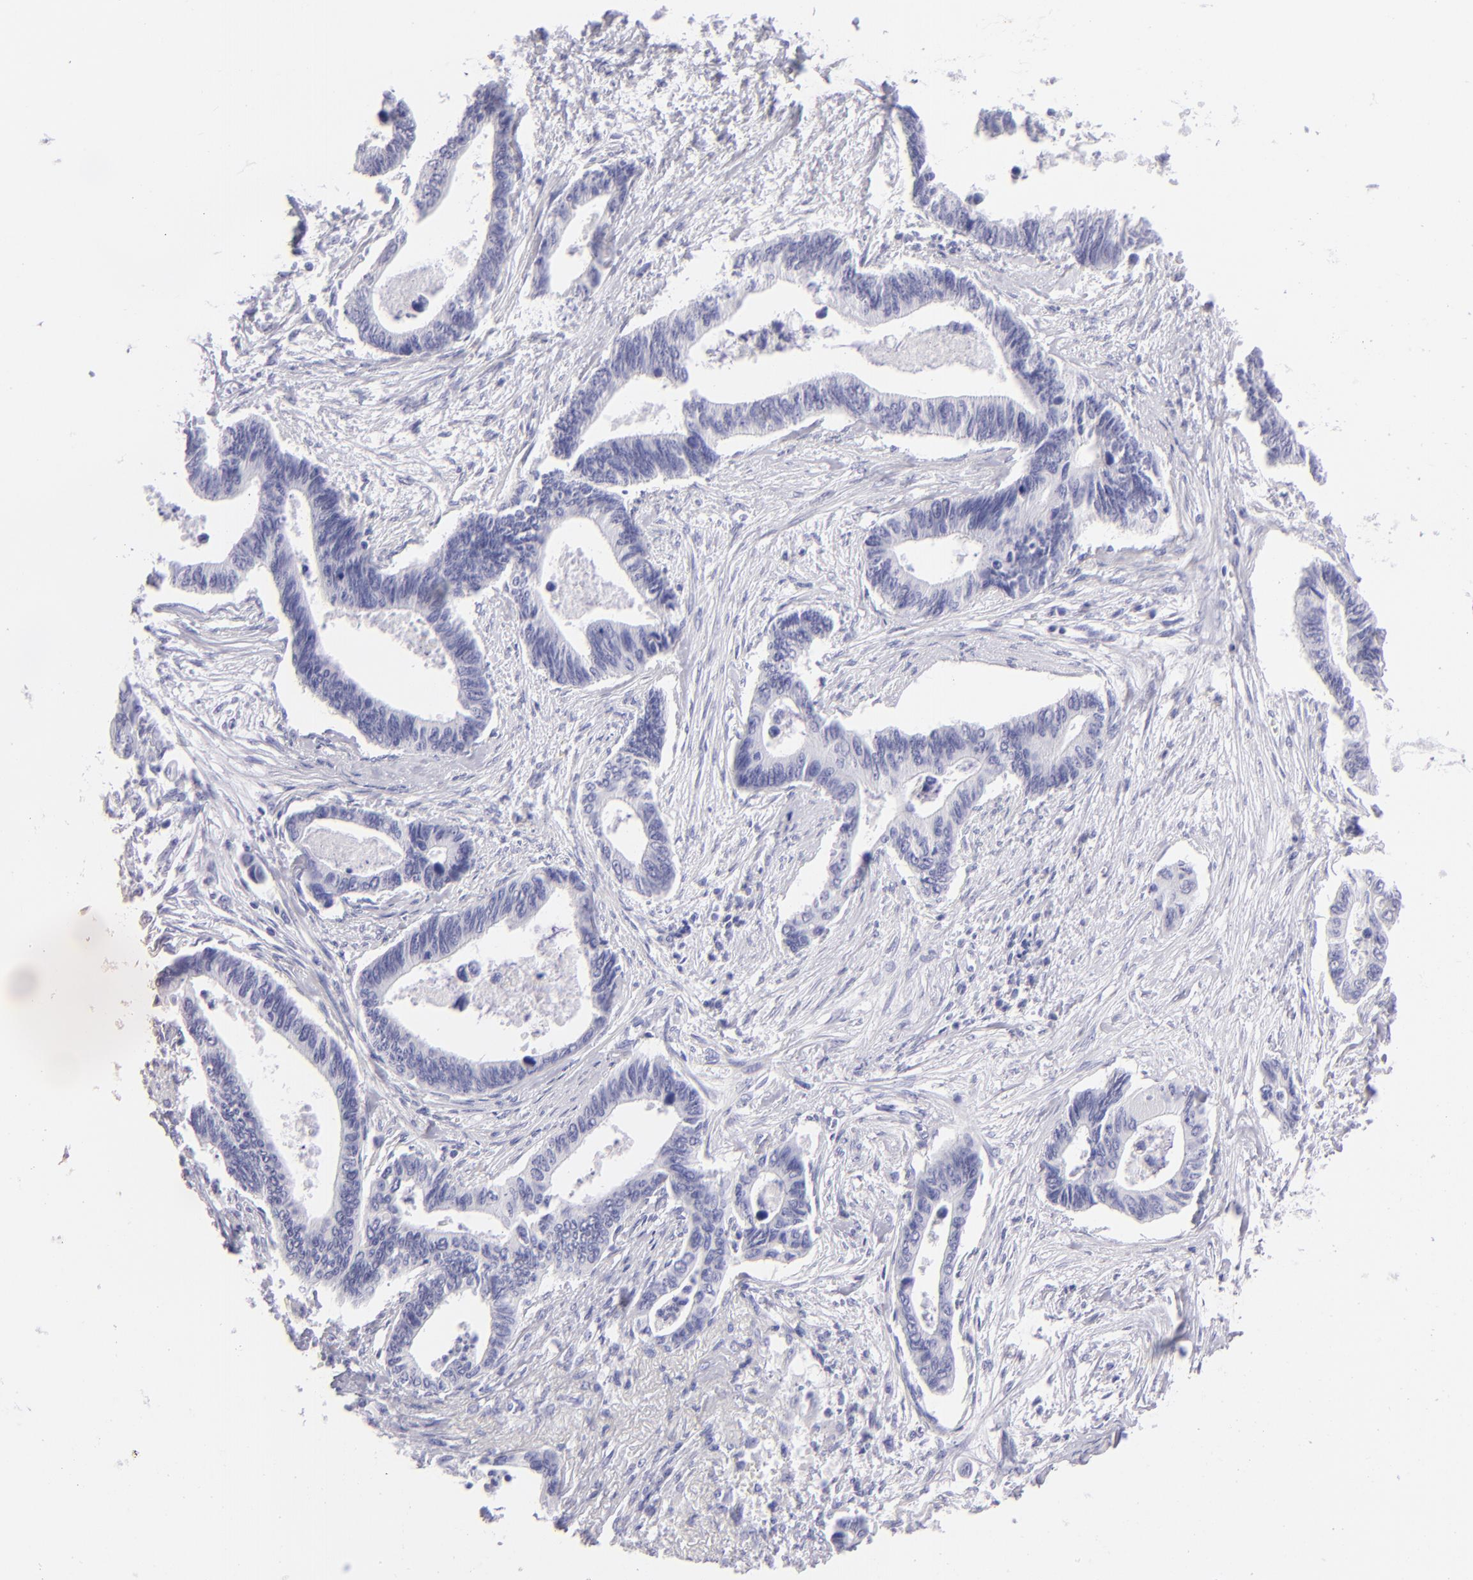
{"staining": {"intensity": "negative", "quantity": "none", "location": "none"}, "tissue": "pancreatic cancer", "cell_type": "Tumor cells", "image_type": "cancer", "snomed": [{"axis": "morphology", "description": "Adenocarcinoma, NOS"}, {"axis": "topography", "description": "Pancreas"}], "caption": "A histopathology image of pancreatic cancer (adenocarcinoma) stained for a protein demonstrates no brown staining in tumor cells.", "gene": "SLC1A3", "patient": {"sex": "female", "age": 70}}